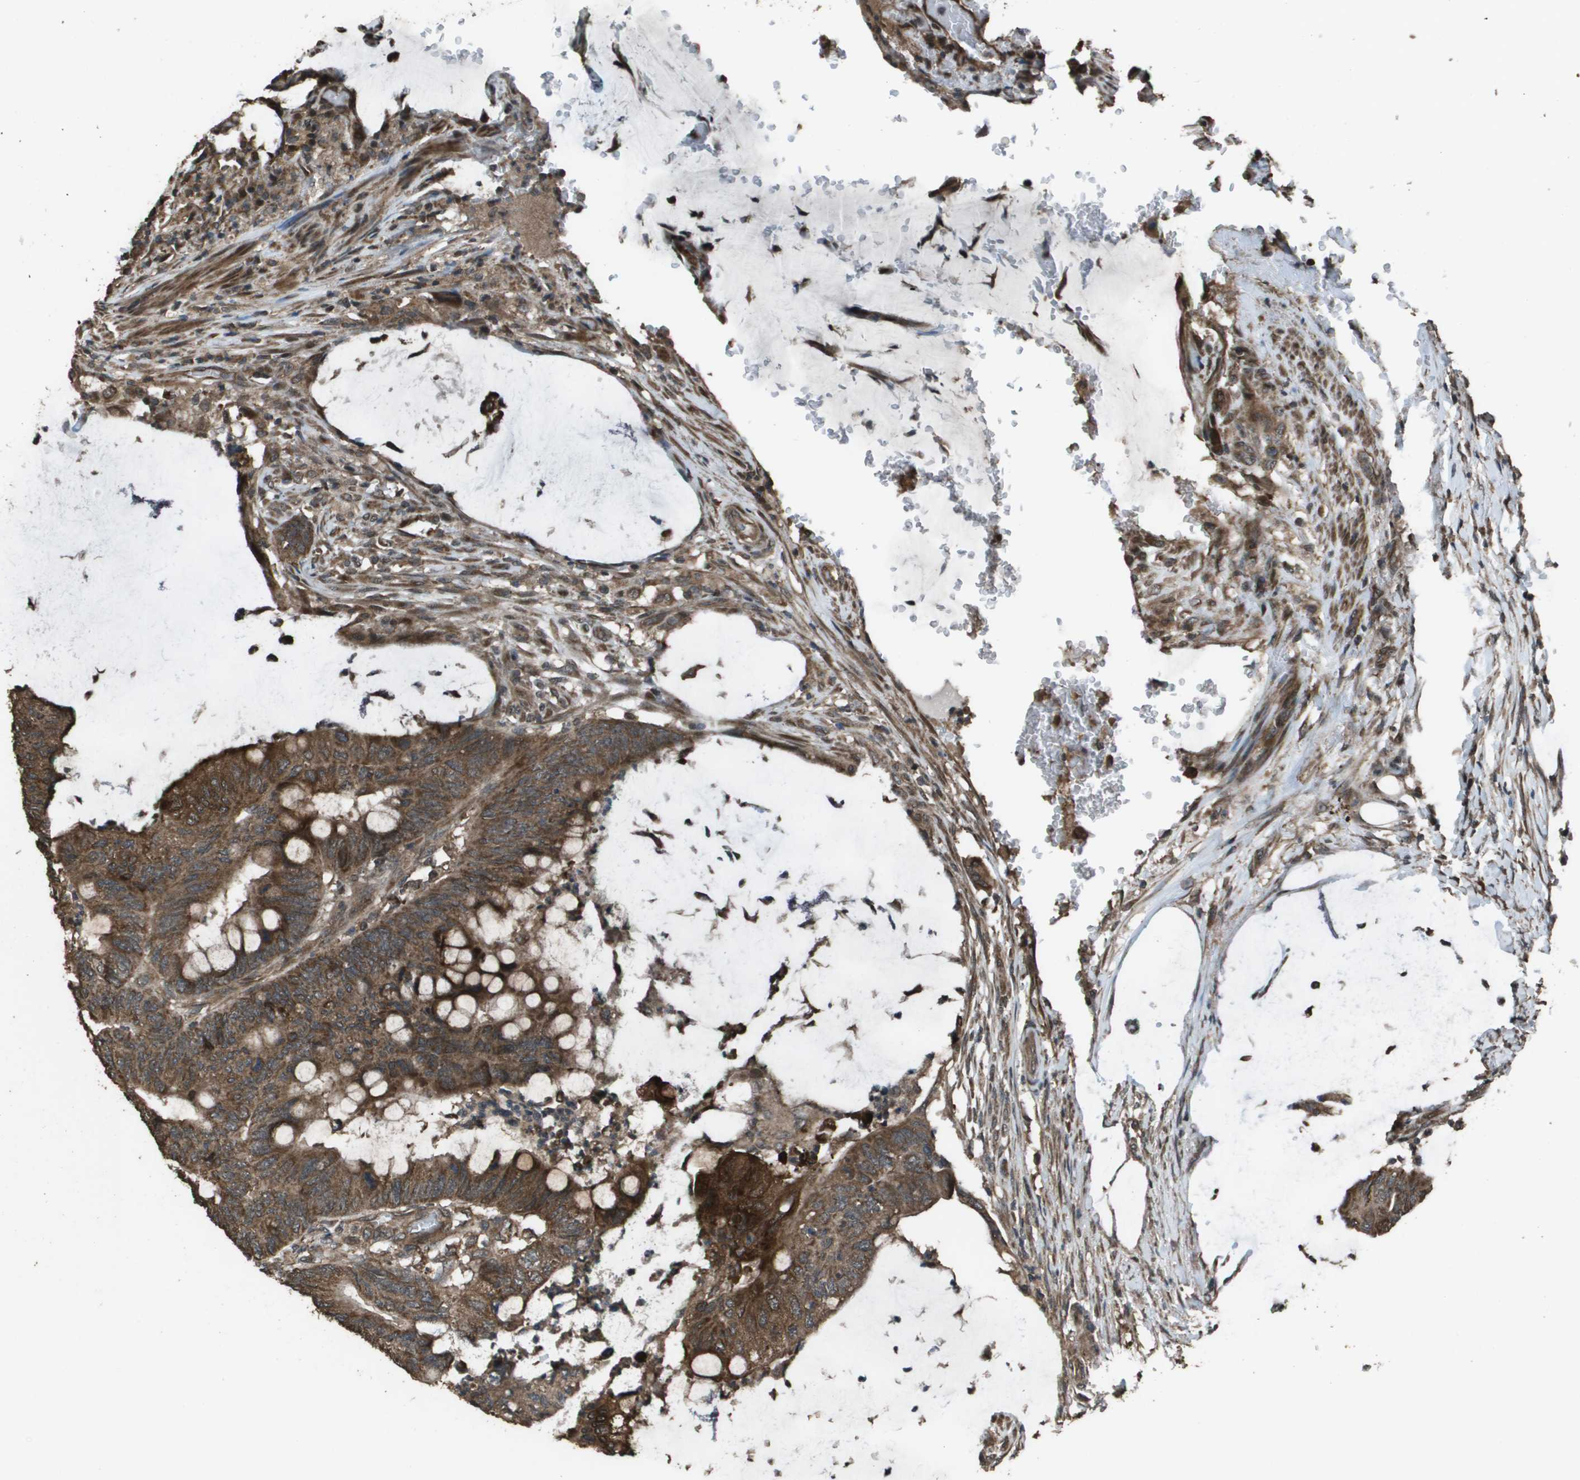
{"staining": {"intensity": "strong", "quantity": ">75%", "location": "cytoplasmic/membranous"}, "tissue": "colorectal cancer", "cell_type": "Tumor cells", "image_type": "cancer", "snomed": [{"axis": "morphology", "description": "Normal tissue, NOS"}, {"axis": "morphology", "description": "Adenocarcinoma, NOS"}, {"axis": "topography", "description": "Rectum"}], "caption": "Protein expression analysis of colorectal adenocarcinoma displays strong cytoplasmic/membranous positivity in approximately >75% of tumor cells.", "gene": "FIG4", "patient": {"sex": "male", "age": 92}}